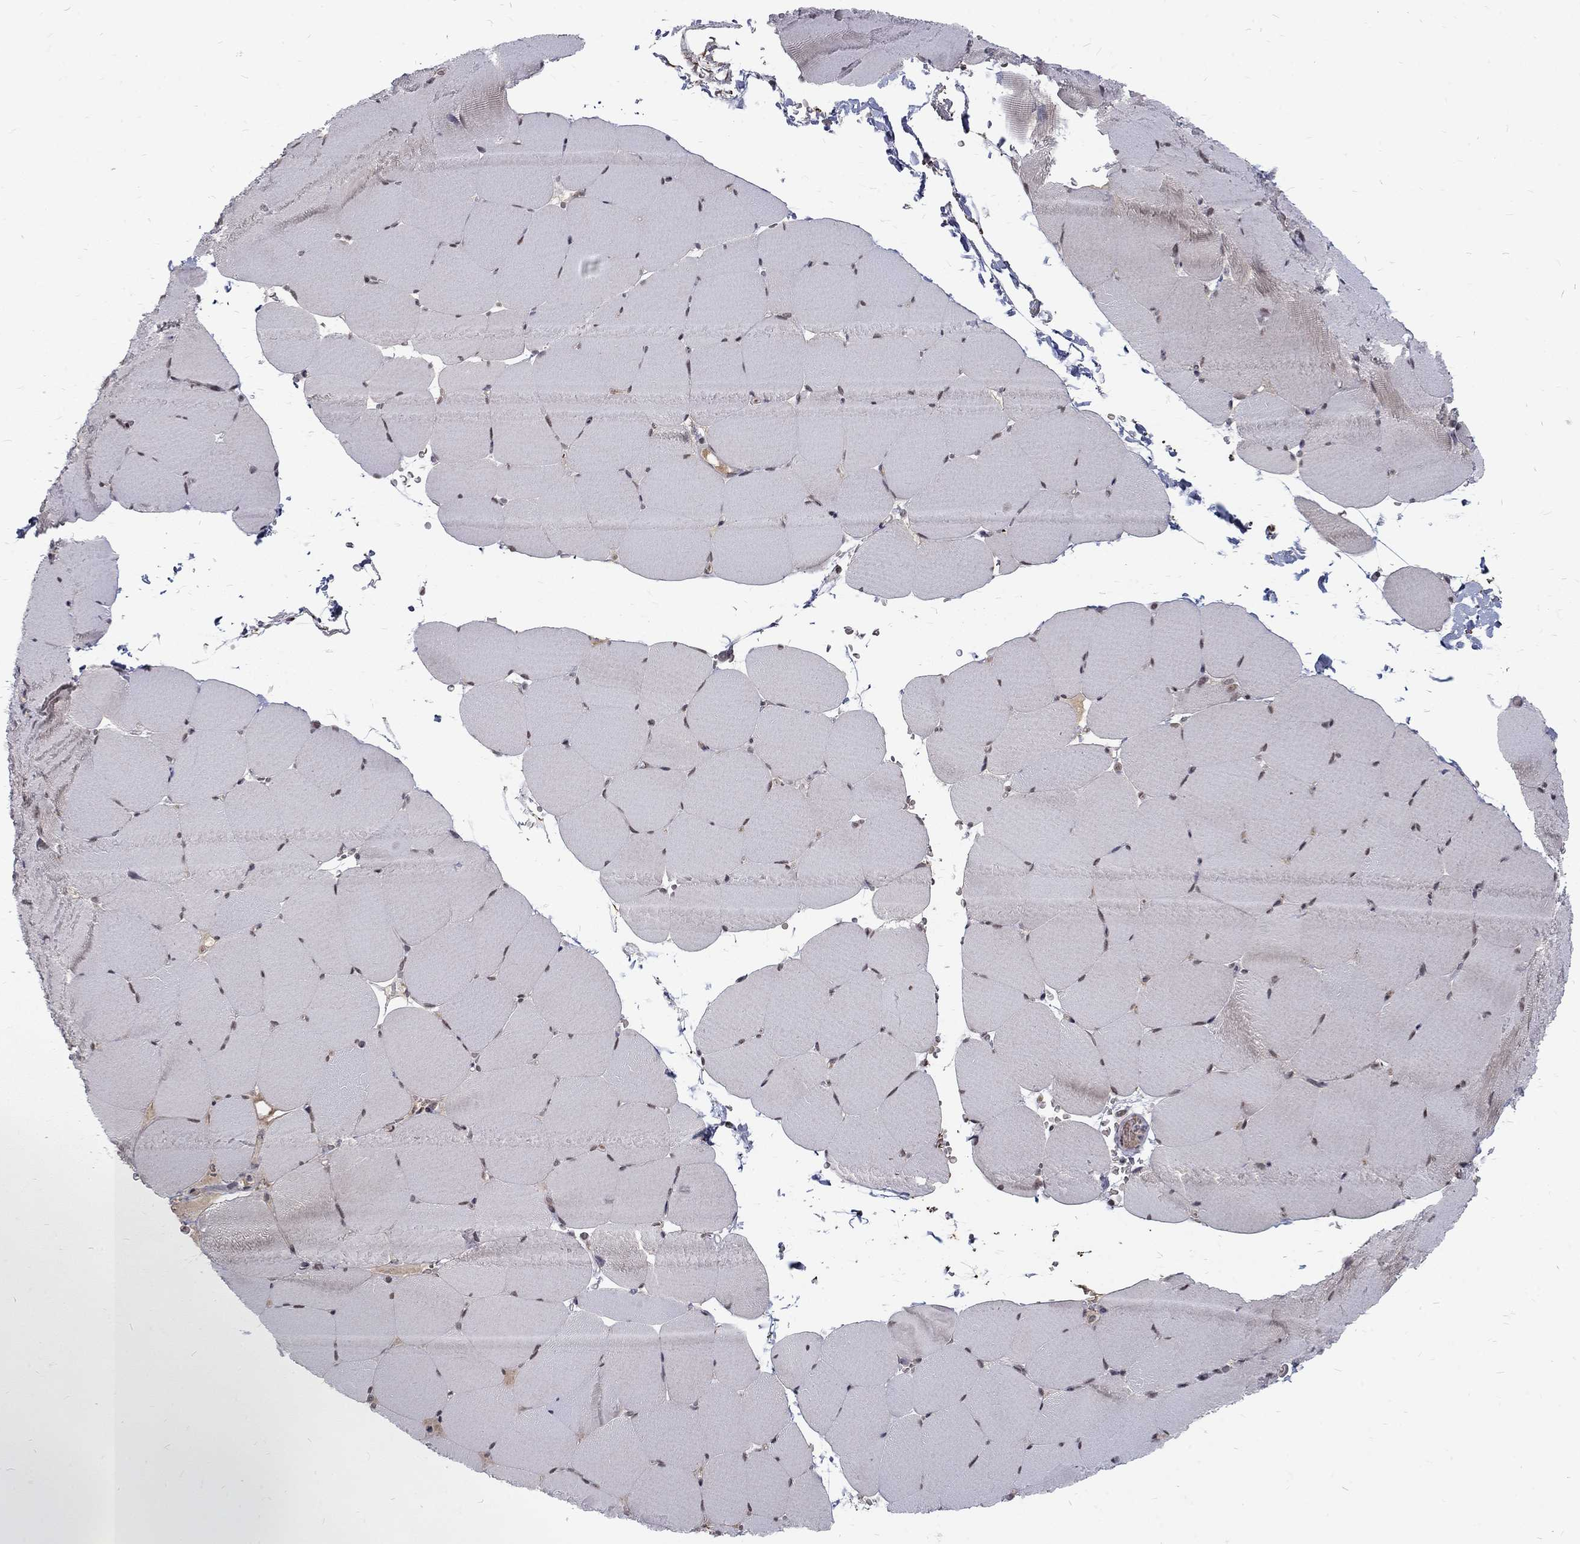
{"staining": {"intensity": "negative", "quantity": "none", "location": "none"}, "tissue": "skeletal muscle", "cell_type": "Myocytes", "image_type": "normal", "snomed": [{"axis": "morphology", "description": "Normal tissue, NOS"}, {"axis": "topography", "description": "Skeletal muscle"}], "caption": "Human skeletal muscle stained for a protein using immunohistochemistry displays no positivity in myocytes.", "gene": "TCEAL1", "patient": {"sex": "female", "age": 37}}